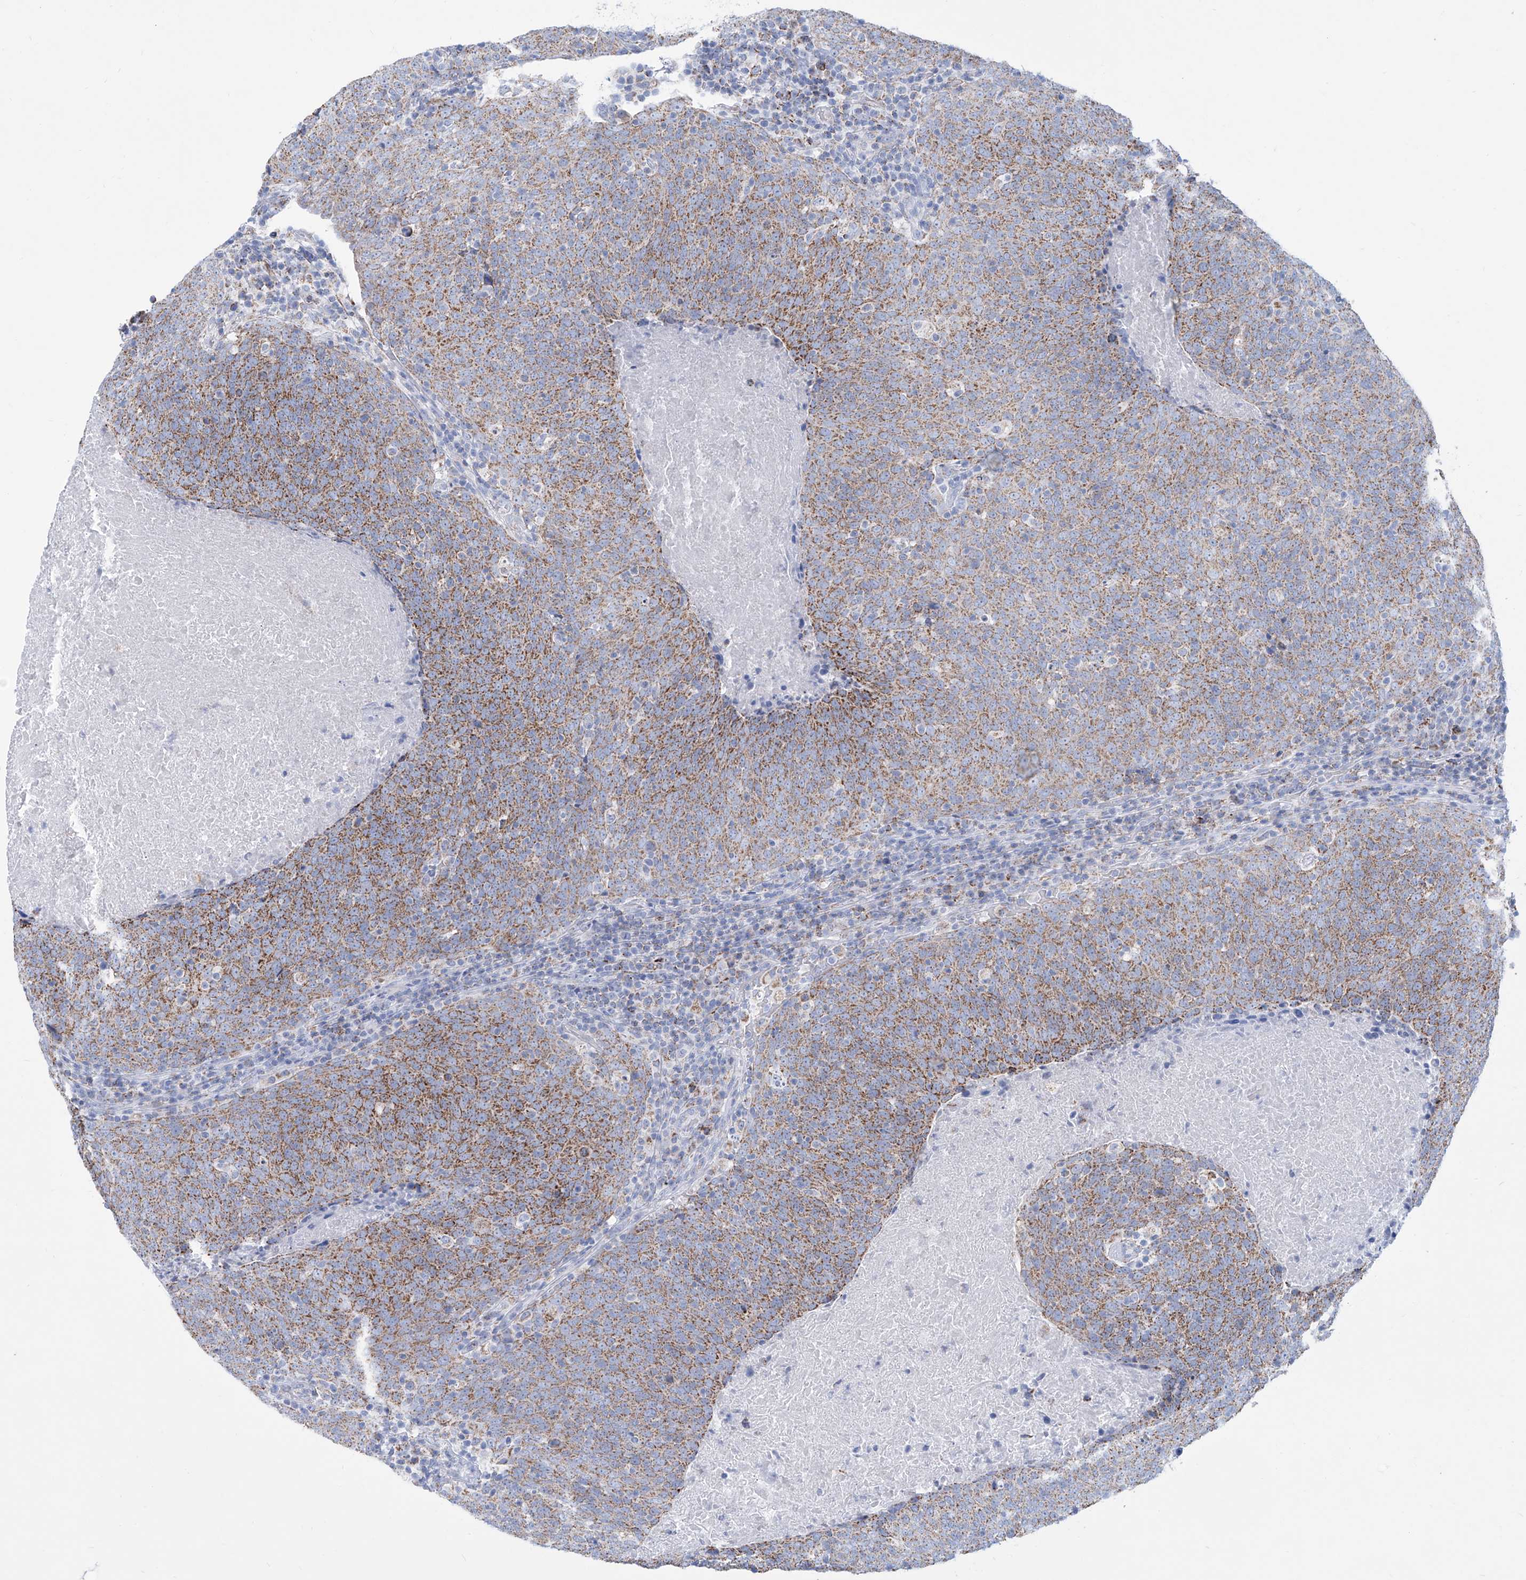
{"staining": {"intensity": "moderate", "quantity": ">75%", "location": "cytoplasmic/membranous"}, "tissue": "head and neck cancer", "cell_type": "Tumor cells", "image_type": "cancer", "snomed": [{"axis": "morphology", "description": "Squamous cell carcinoma, NOS"}, {"axis": "morphology", "description": "Squamous cell carcinoma, metastatic, NOS"}, {"axis": "topography", "description": "Lymph node"}, {"axis": "topography", "description": "Head-Neck"}], "caption": "DAB (3,3'-diaminobenzidine) immunohistochemical staining of human head and neck cancer (squamous cell carcinoma) reveals moderate cytoplasmic/membranous protein staining in approximately >75% of tumor cells.", "gene": "ALDH6A1", "patient": {"sex": "male", "age": 62}}